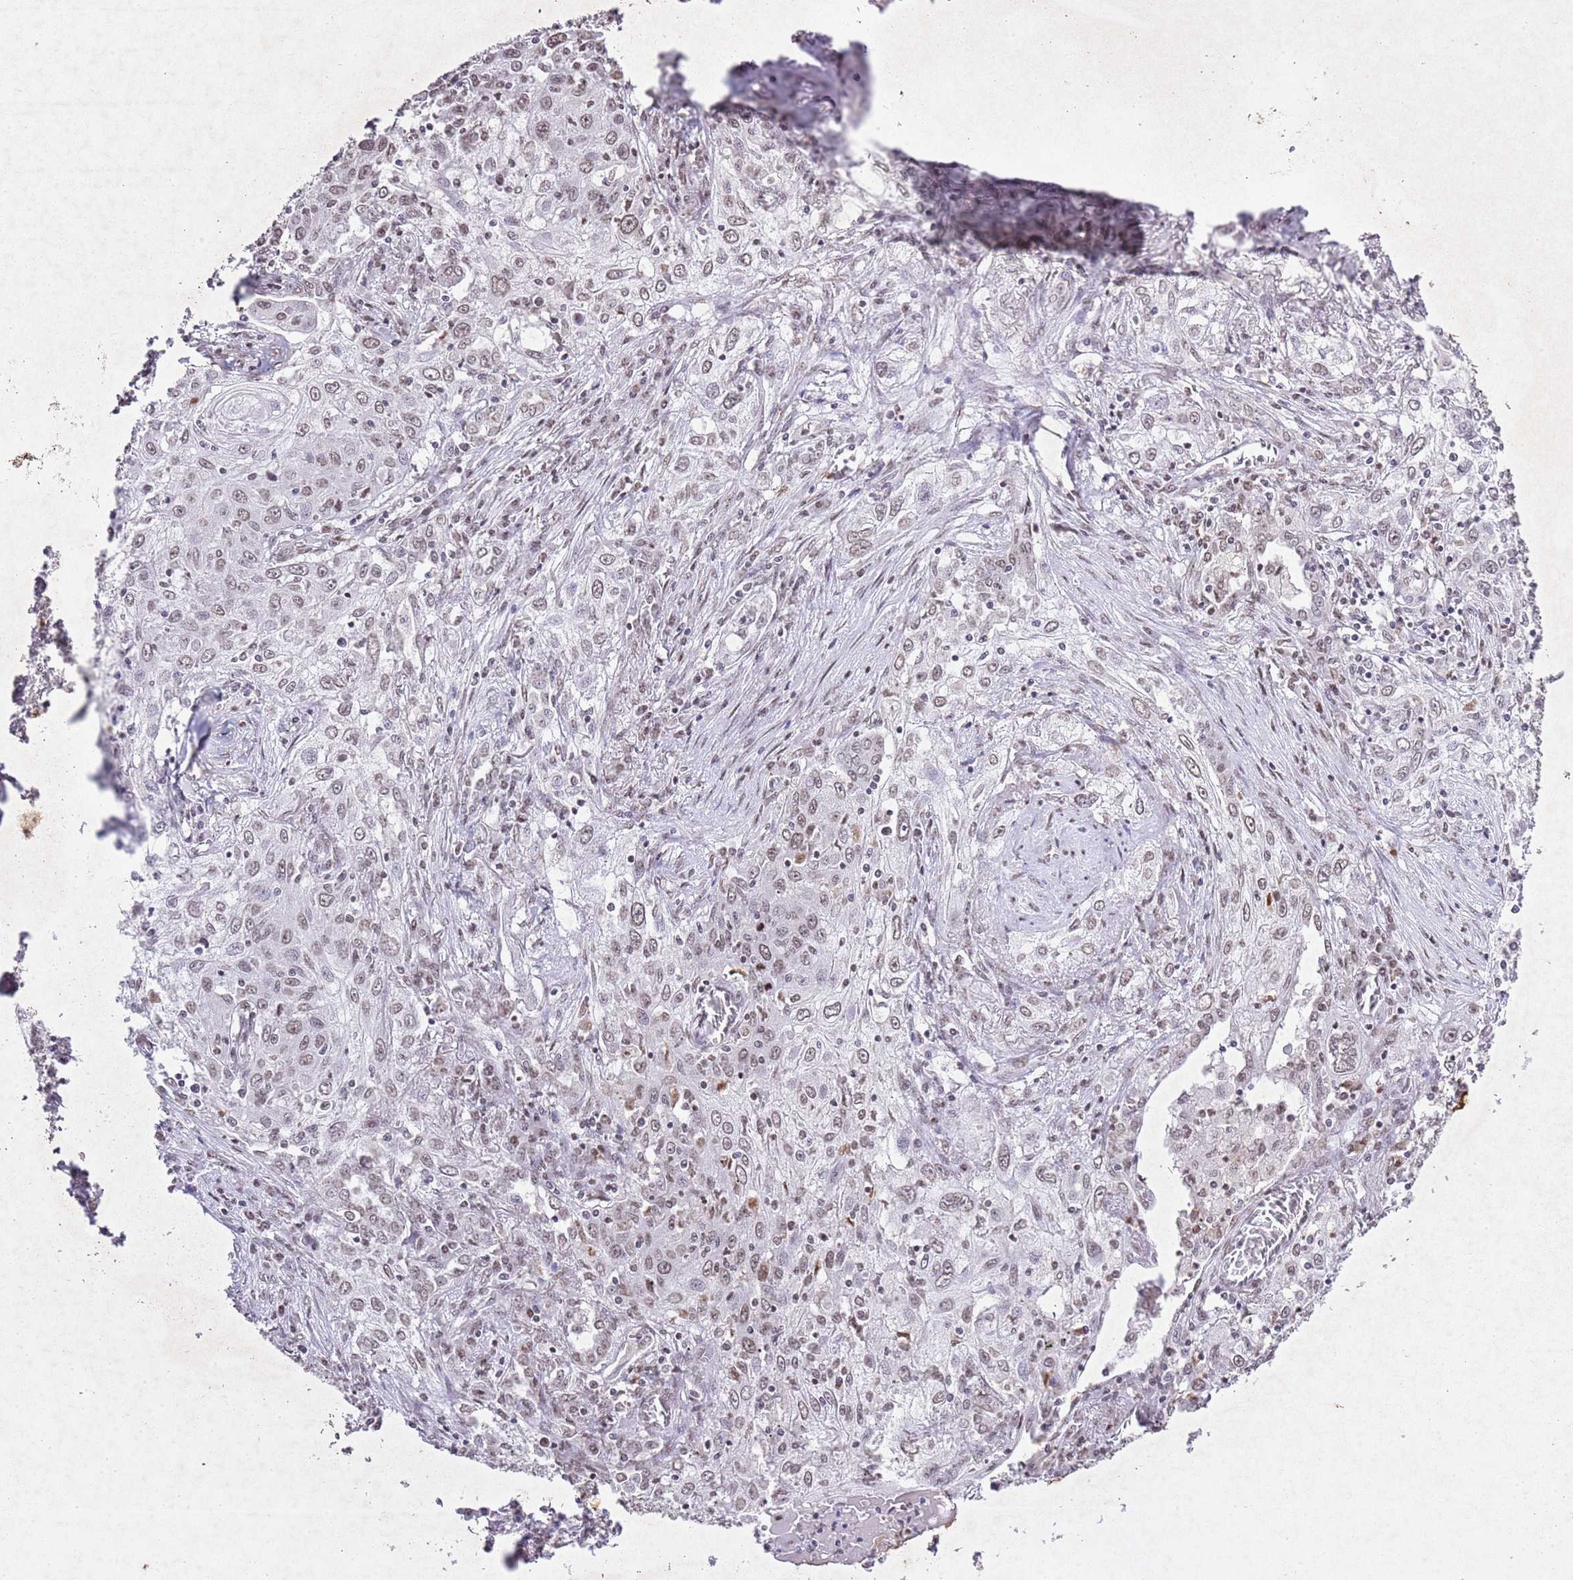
{"staining": {"intensity": "weak", "quantity": ">75%", "location": "nuclear"}, "tissue": "lung cancer", "cell_type": "Tumor cells", "image_type": "cancer", "snomed": [{"axis": "morphology", "description": "Squamous cell carcinoma, NOS"}, {"axis": "topography", "description": "Lung"}], "caption": "Protein staining displays weak nuclear expression in about >75% of tumor cells in squamous cell carcinoma (lung).", "gene": "BMAL1", "patient": {"sex": "female", "age": 69}}